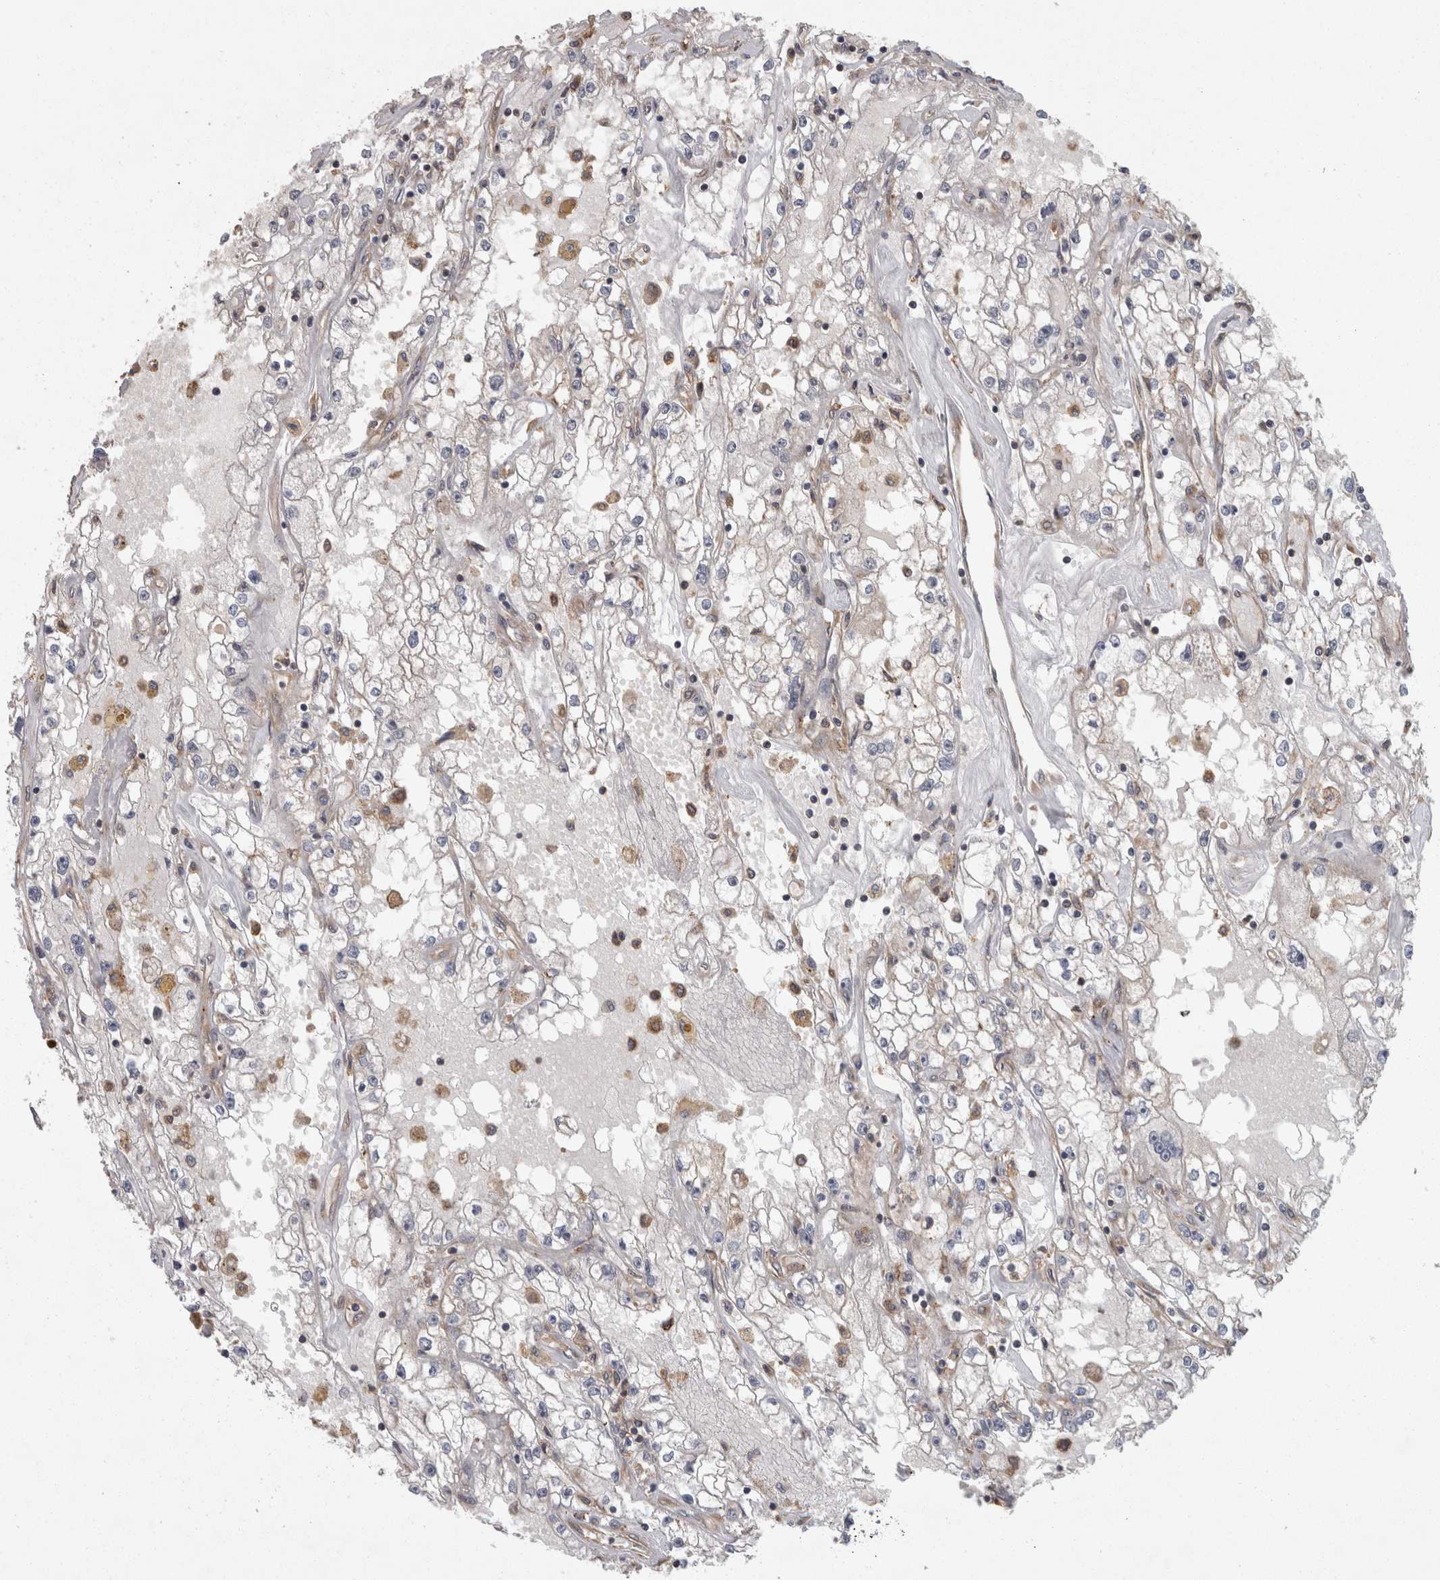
{"staining": {"intensity": "negative", "quantity": "none", "location": "none"}, "tissue": "renal cancer", "cell_type": "Tumor cells", "image_type": "cancer", "snomed": [{"axis": "morphology", "description": "Adenocarcinoma, NOS"}, {"axis": "topography", "description": "Kidney"}], "caption": "This is a histopathology image of immunohistochemistry (IHC) staining of adenocarcinoma (renal), which shows no expression in tumor cells.", "gene": "SMCR8", "patient": {"sex": "male", "age": 56}}